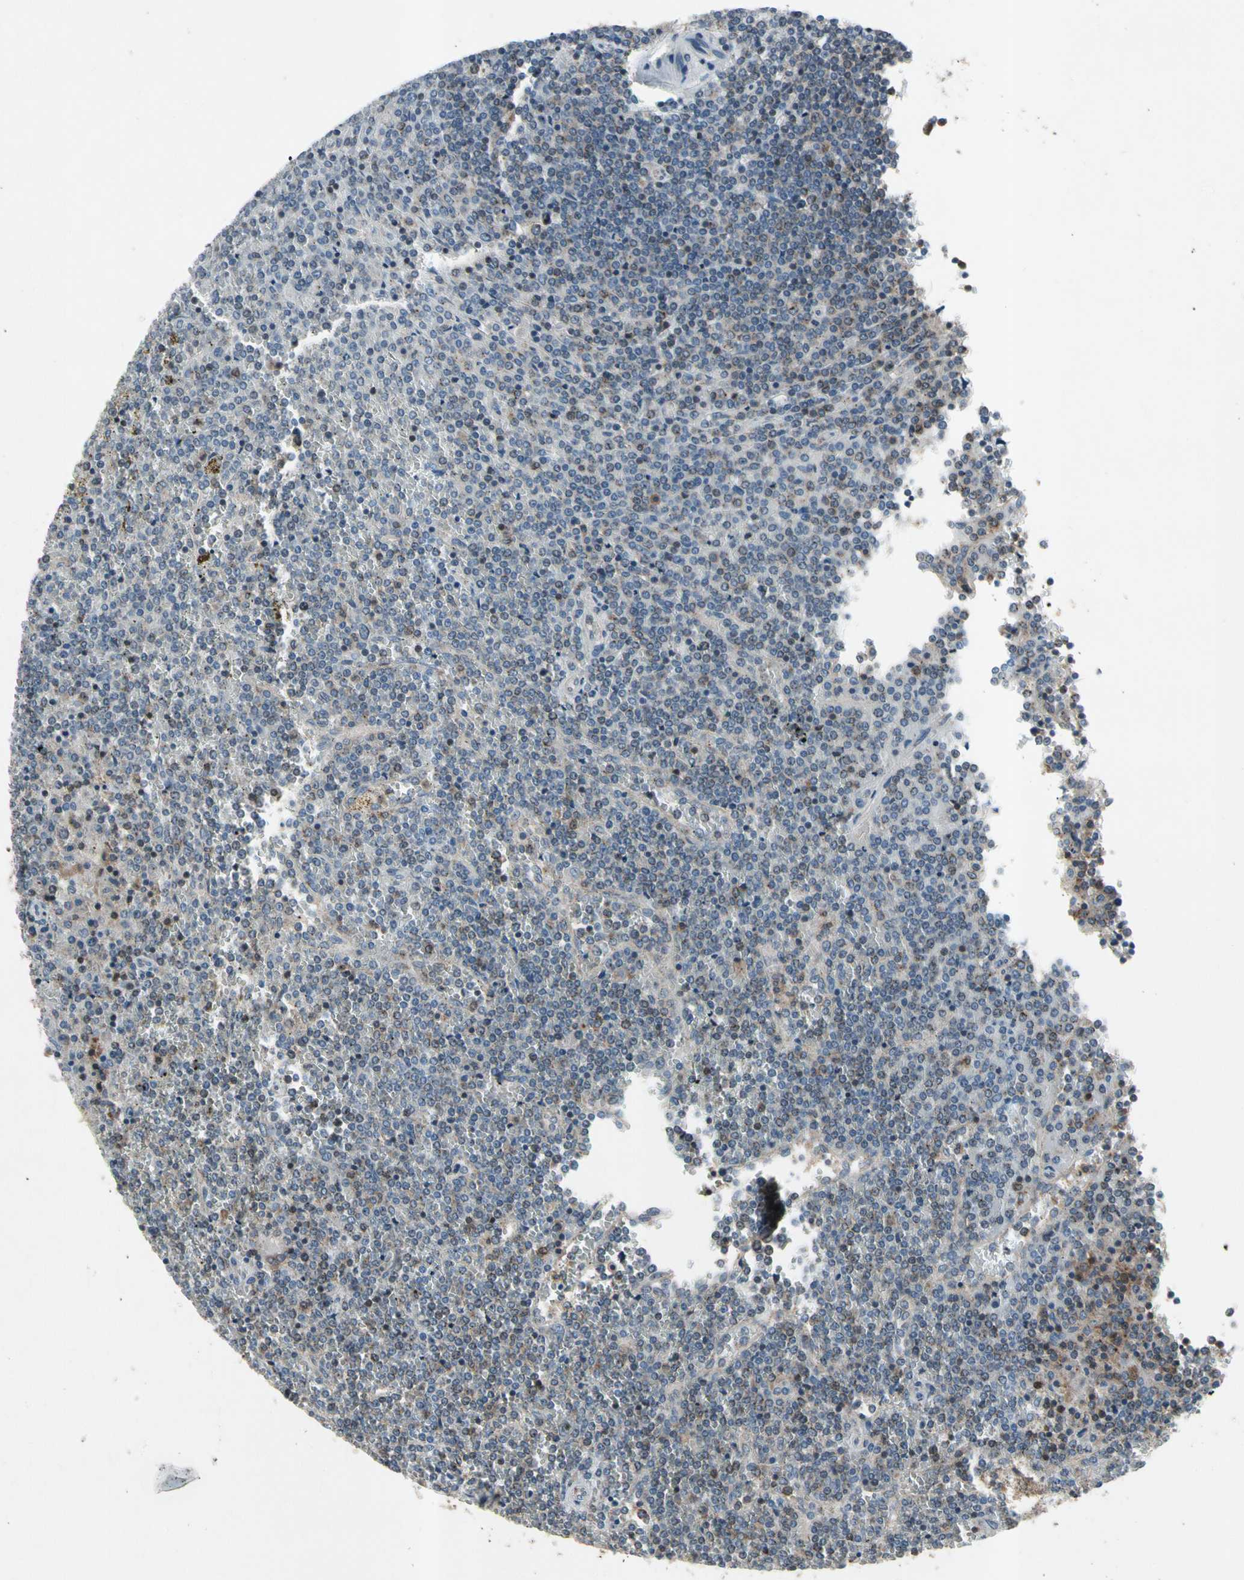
{"staining": {"intensity": "weak", "quantity": "<25%", "location": "cytoplasmic/membranous"}, "tissue": "lymphoma", "cell_type": "Tumor cells", "image_type": "cancer", "snomed": [{"axis": "morphology", "description": "Malignant lymphoma, non-Hodgkin's type, Low grade"}, {"axis": "topography", "description": "Spleen"}], "caption": "DAB (3,3'-diaminobenzidine) immunohistochemical staining of low-grade malignant lymphoma, non-Hodgkin's type exhibits no significant positivity in tumor cells. (DAB immunohistochemistry (IHC), high magnification).", "gene": "NMI", "patient": {"sex": "female", "age": 19}}